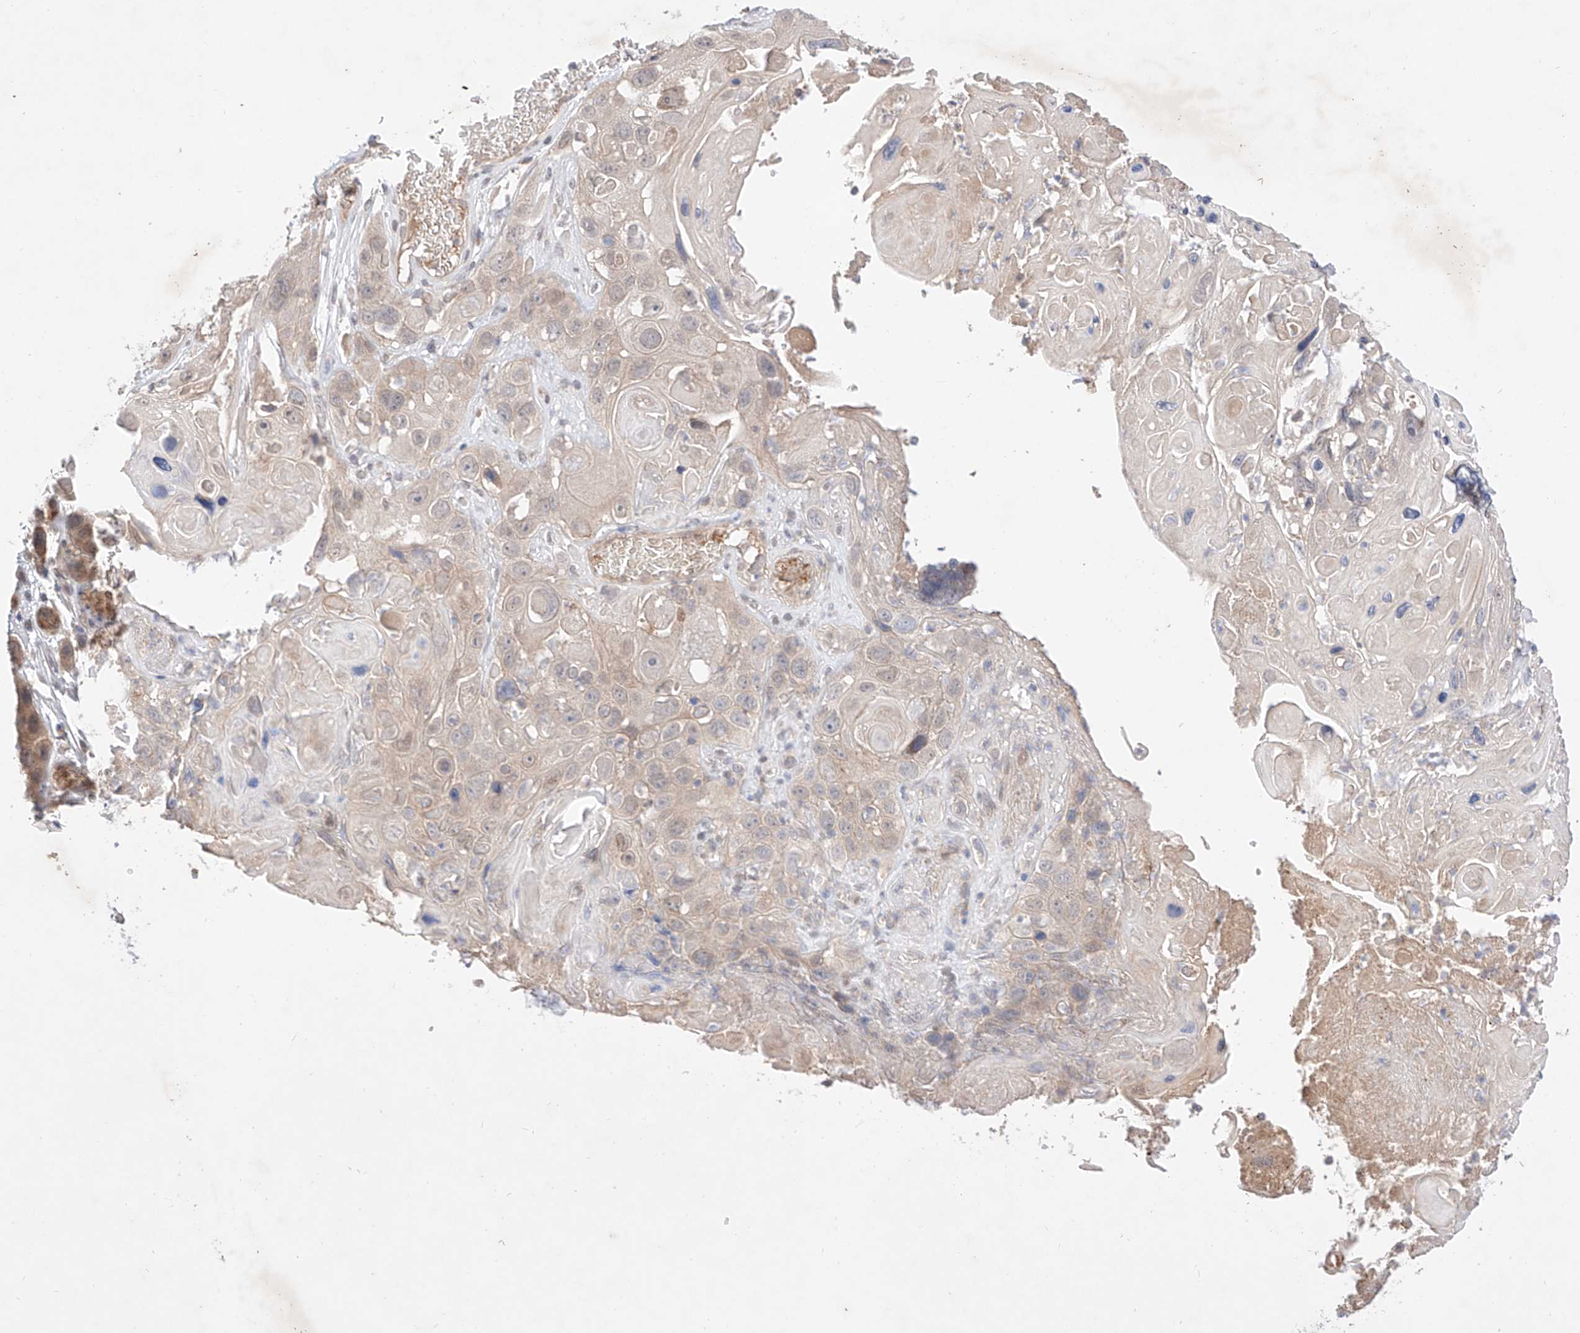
{"staining": {"intensity": "negative", "quantity": "none", "location": "none"}, "tissue": "skin cancer", "cell_type": "Tumor cells", "image_type": "cancer", "snomed": [{"axis": "morphology", "description": "Squamous cell carcinoma, NOS"}, {"axis": "topography", "description": "Skin"}], "caption": "Tumor cells show no significant expression in skin cancer.", "gene": "ZNF124", "patient": {"sex": "male", "age": 55}}